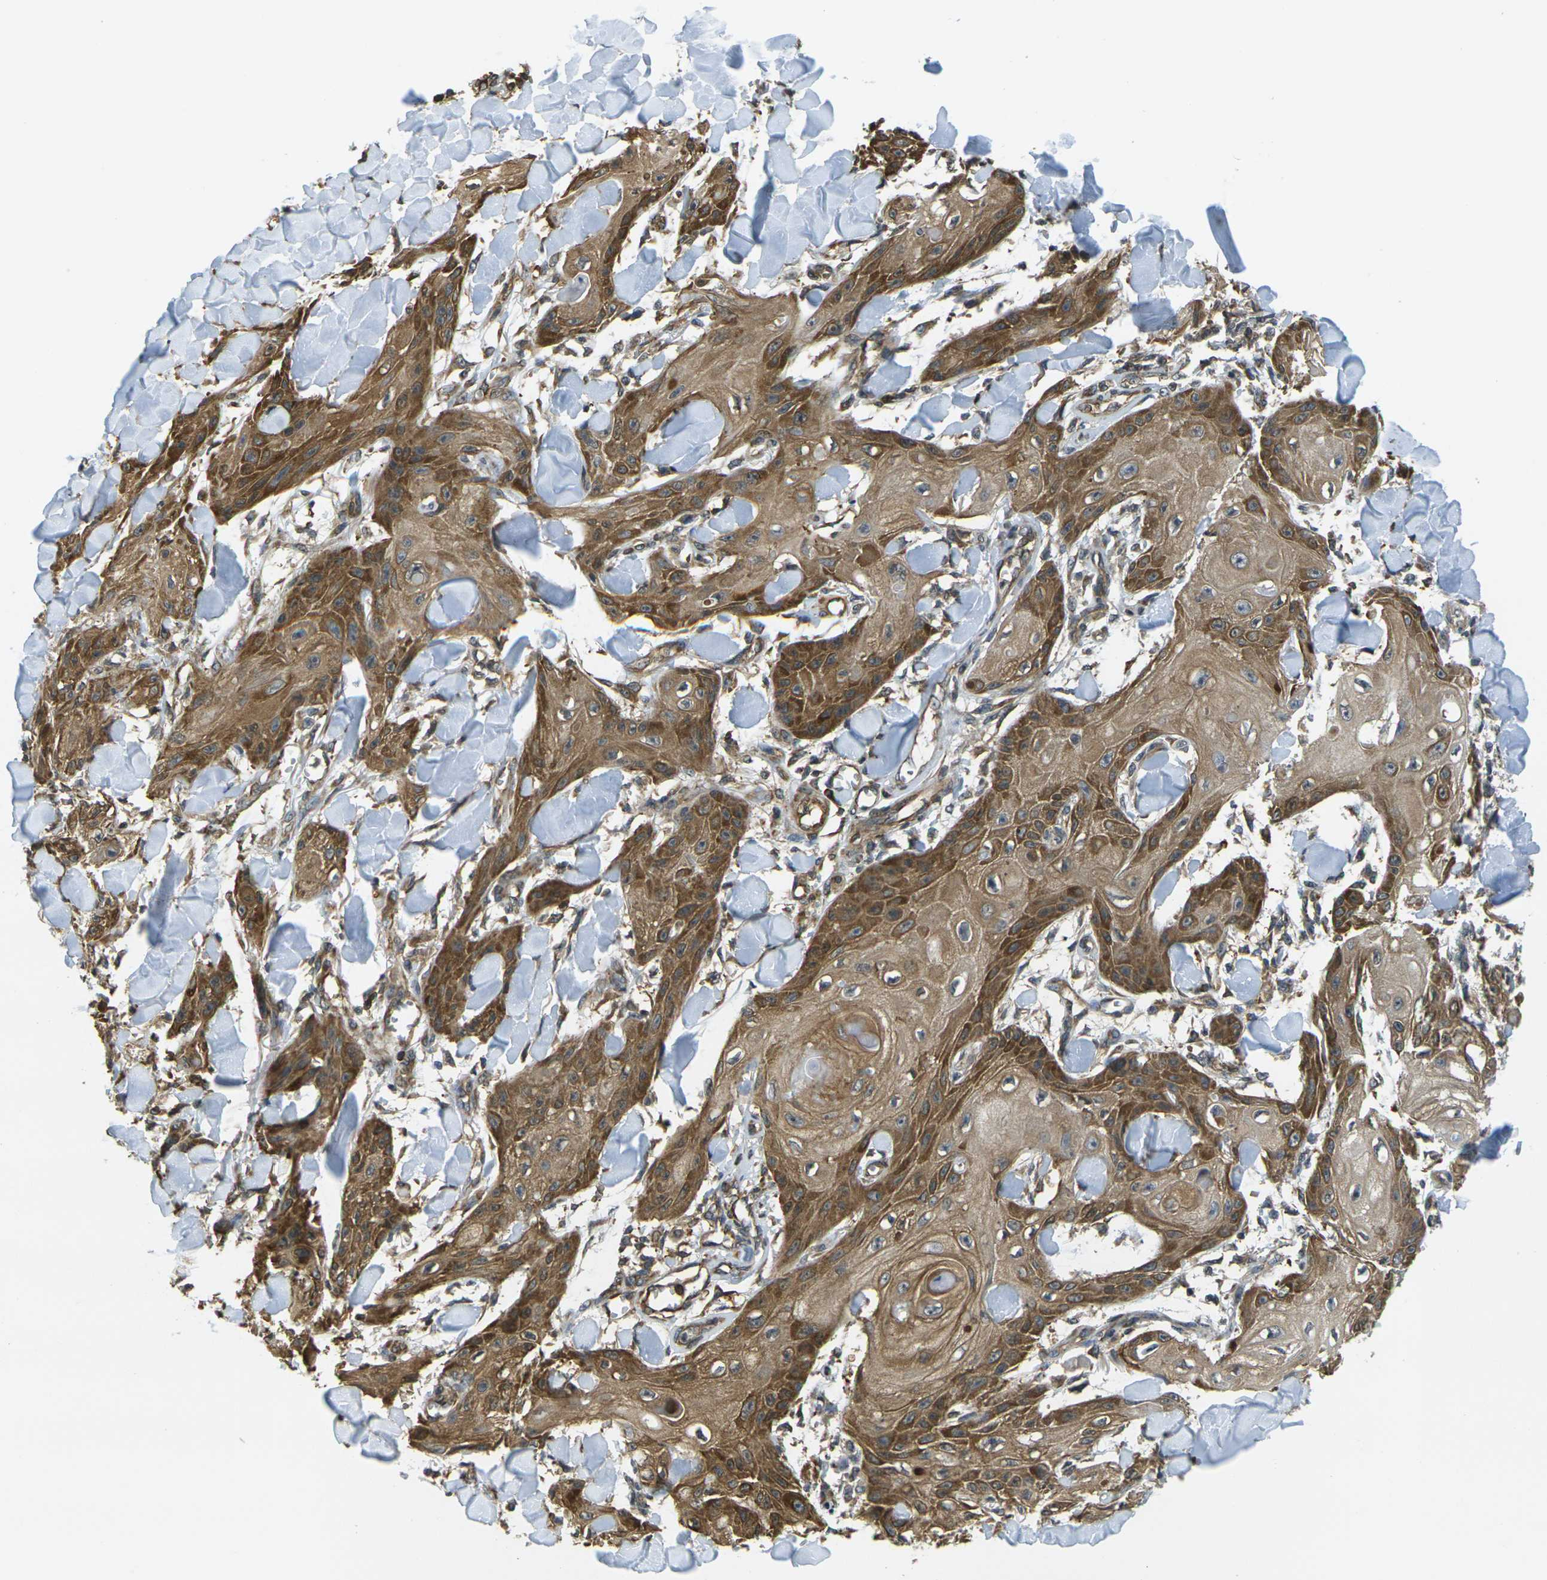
{"staining": {"intensity": "strong", "quantity": "25%-75%", "location": "cytoplasmic/membranous"}, "tissue": "skin cancer", "cell_type": "Tumor cells", "image_type": "cancer", "snomed": [{"axis": "morphology", "description": "Squamous cell carcinoma, NOS"}, {"axis": "topography", "description": "Skin"}], "caption": "Strong cytoplasmic/membranous protein expression is appreciated in about 25%-75% of tumor cells in squamous cell carcinoma (skin). (DAB (3,3'-diaminobenzidine) = brown stain, brightfield microscopy at high magnification).", "gene": "CAST", "patient": {"sex": "male", "age": 74}}